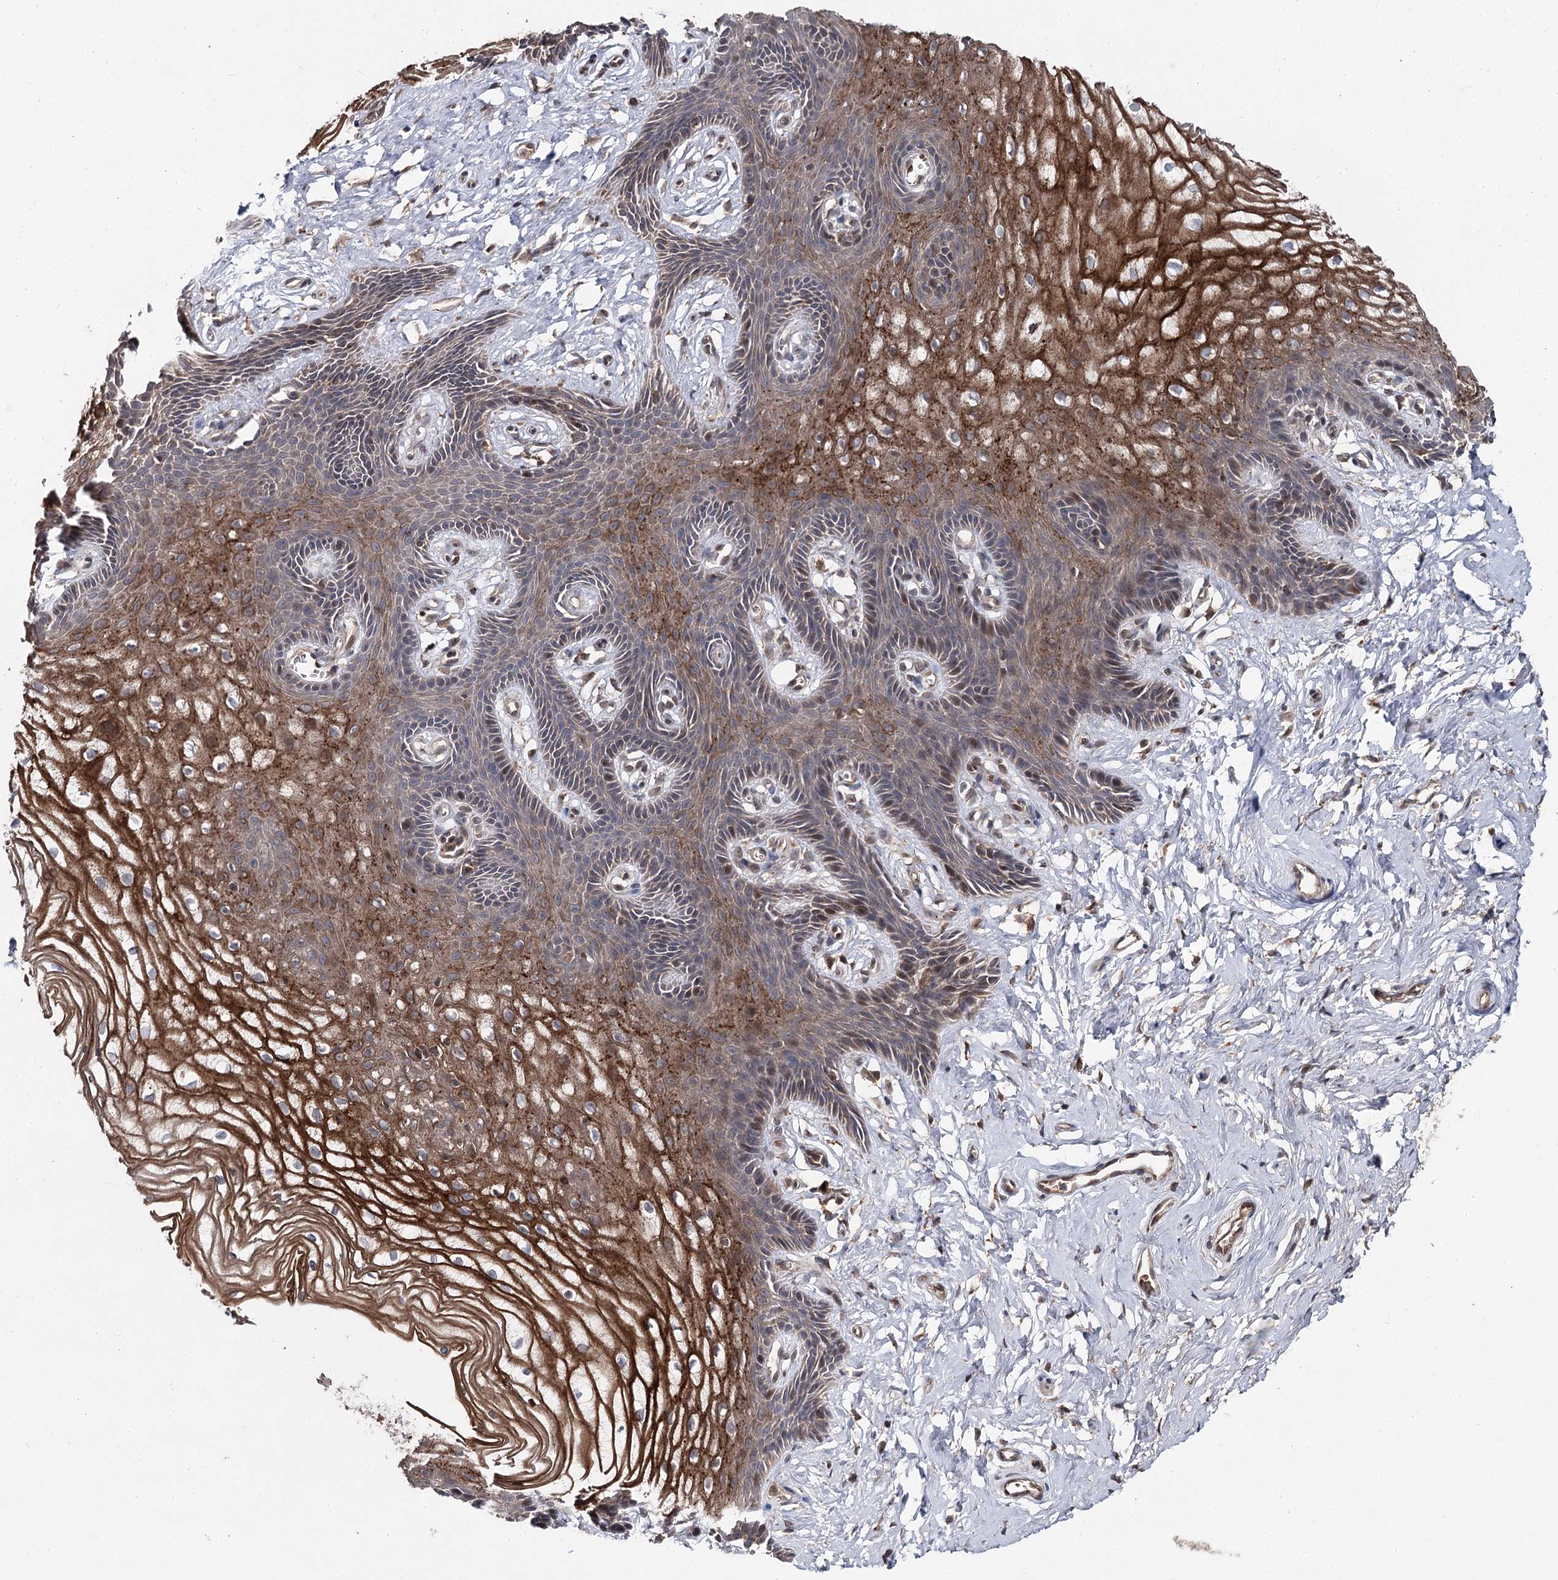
{"staining": {"intensity": "strong", "quantity": "25%-75%", "location": "cytoplasmic/membranous"}, "tissue": "vagina", "cell_type": "Squamous epithelial cells", "image_type": "normal", "snomed": [{"axis": "morphology", "description": "Normal tissue, NOS"}, {"axis": "topography", "description": "Vagina"}, {"axis": "topography", "description": "Cervix"}], "caption": "This micrograph exhibits immunohistochemistry staining of normal vagina, with high strong cytoplasmic/membranous expression in about 25%-75% of squamous epithelial cells.", "gene": "MSANTD2", "patient": {"sex": "female", "age": 40}}